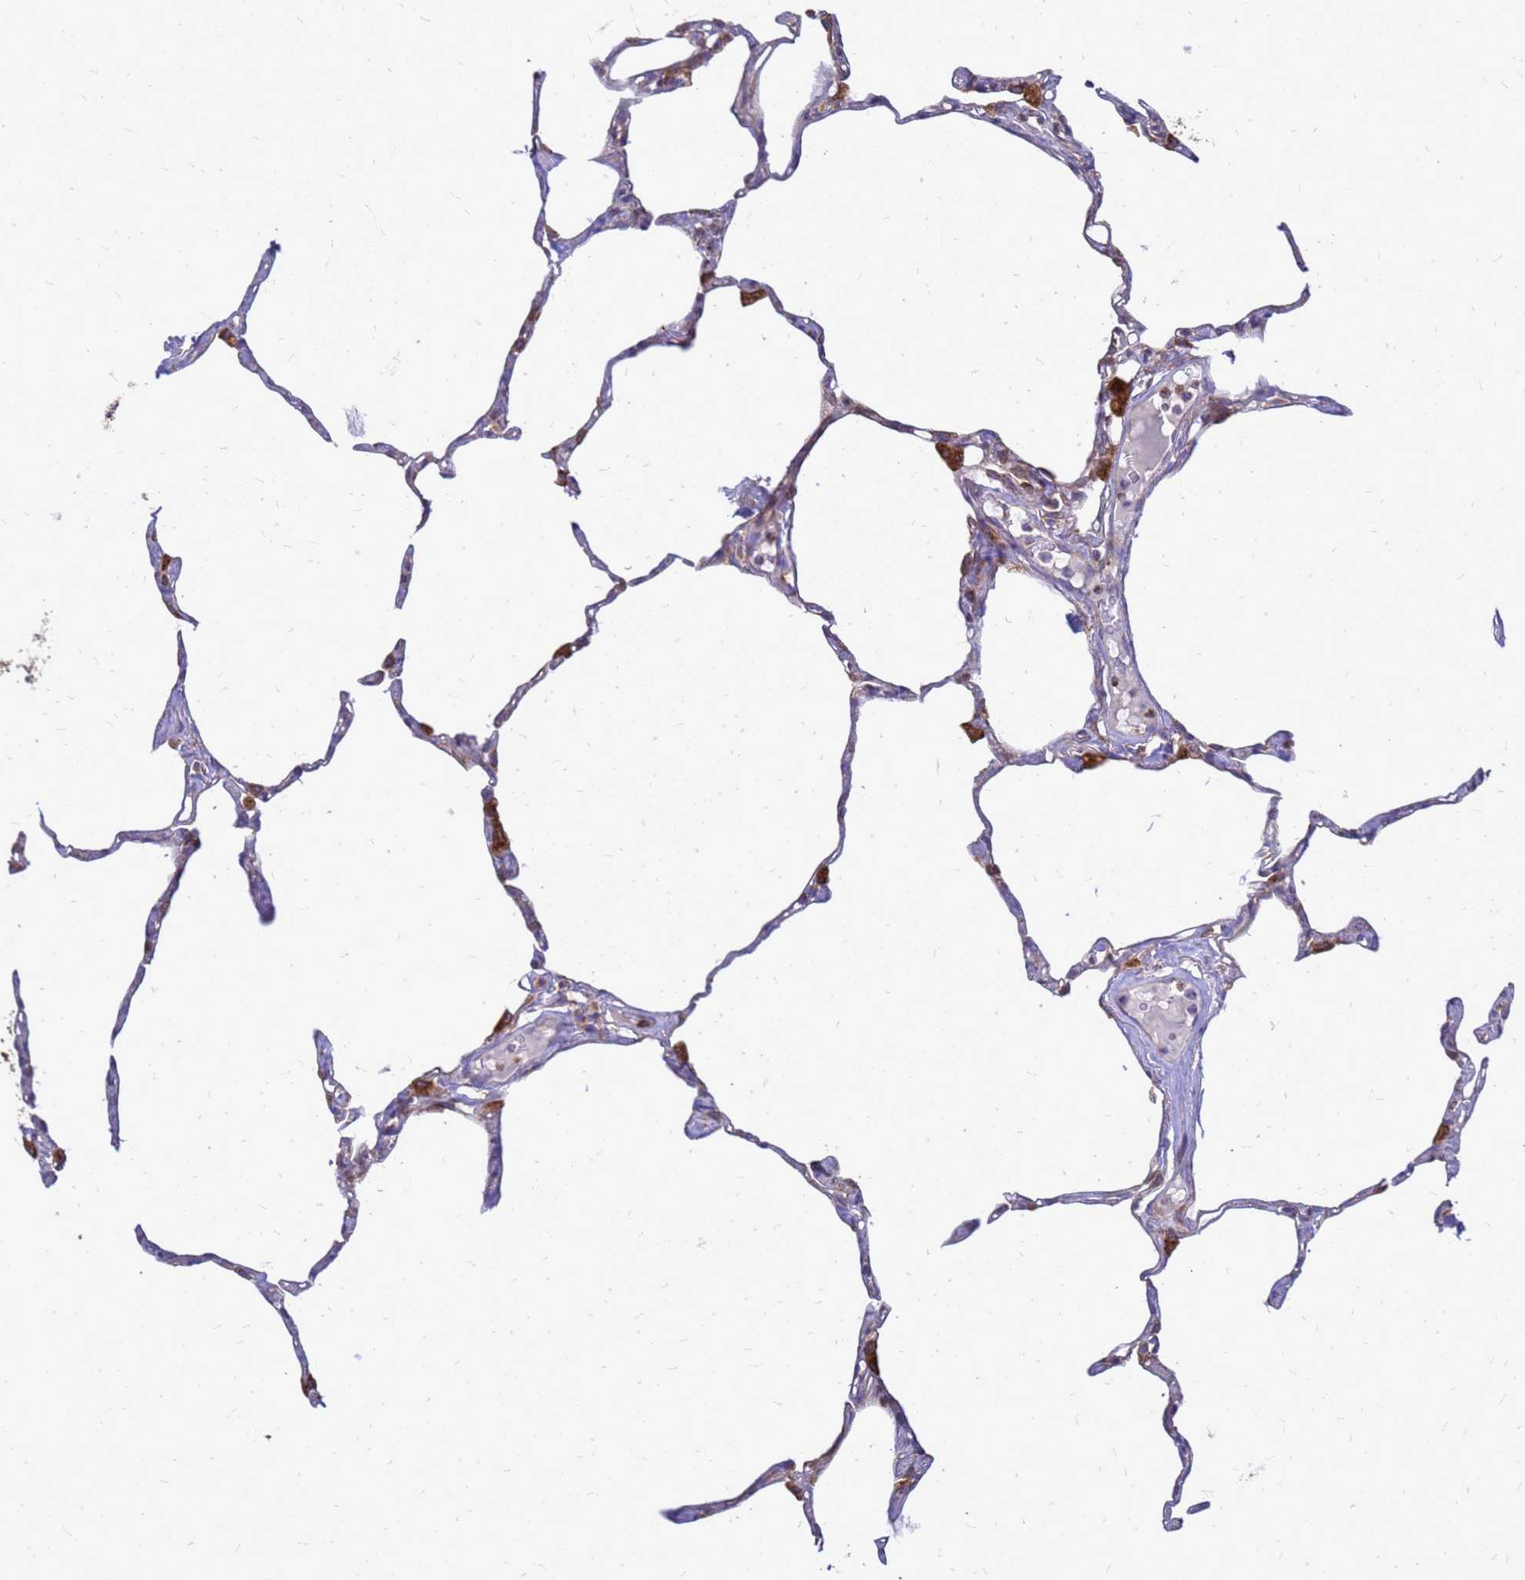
{"staining": {"intensity": "weak", "quantity": "<25%", "location": "cytoplasmic/membranous"}, "tissue": "lung", "cell_type": "Alveolar cells", "image_type": "normal", "snomed": [{"axis": "morphology", "description": "Normal tissue, NOS"}, {"axis": "topography", "description": "Lung"}], "caption": "IHC of normal human lung demonstrates no staining in alveolar cells. Brightfield microscopy of immunohistochemistry (IHC) stained with DAB (brown) and hematoxylin (blue), captured at high magnification.", "gene": "FSTL4", "patient": {"sex": "male", "age": 65}}